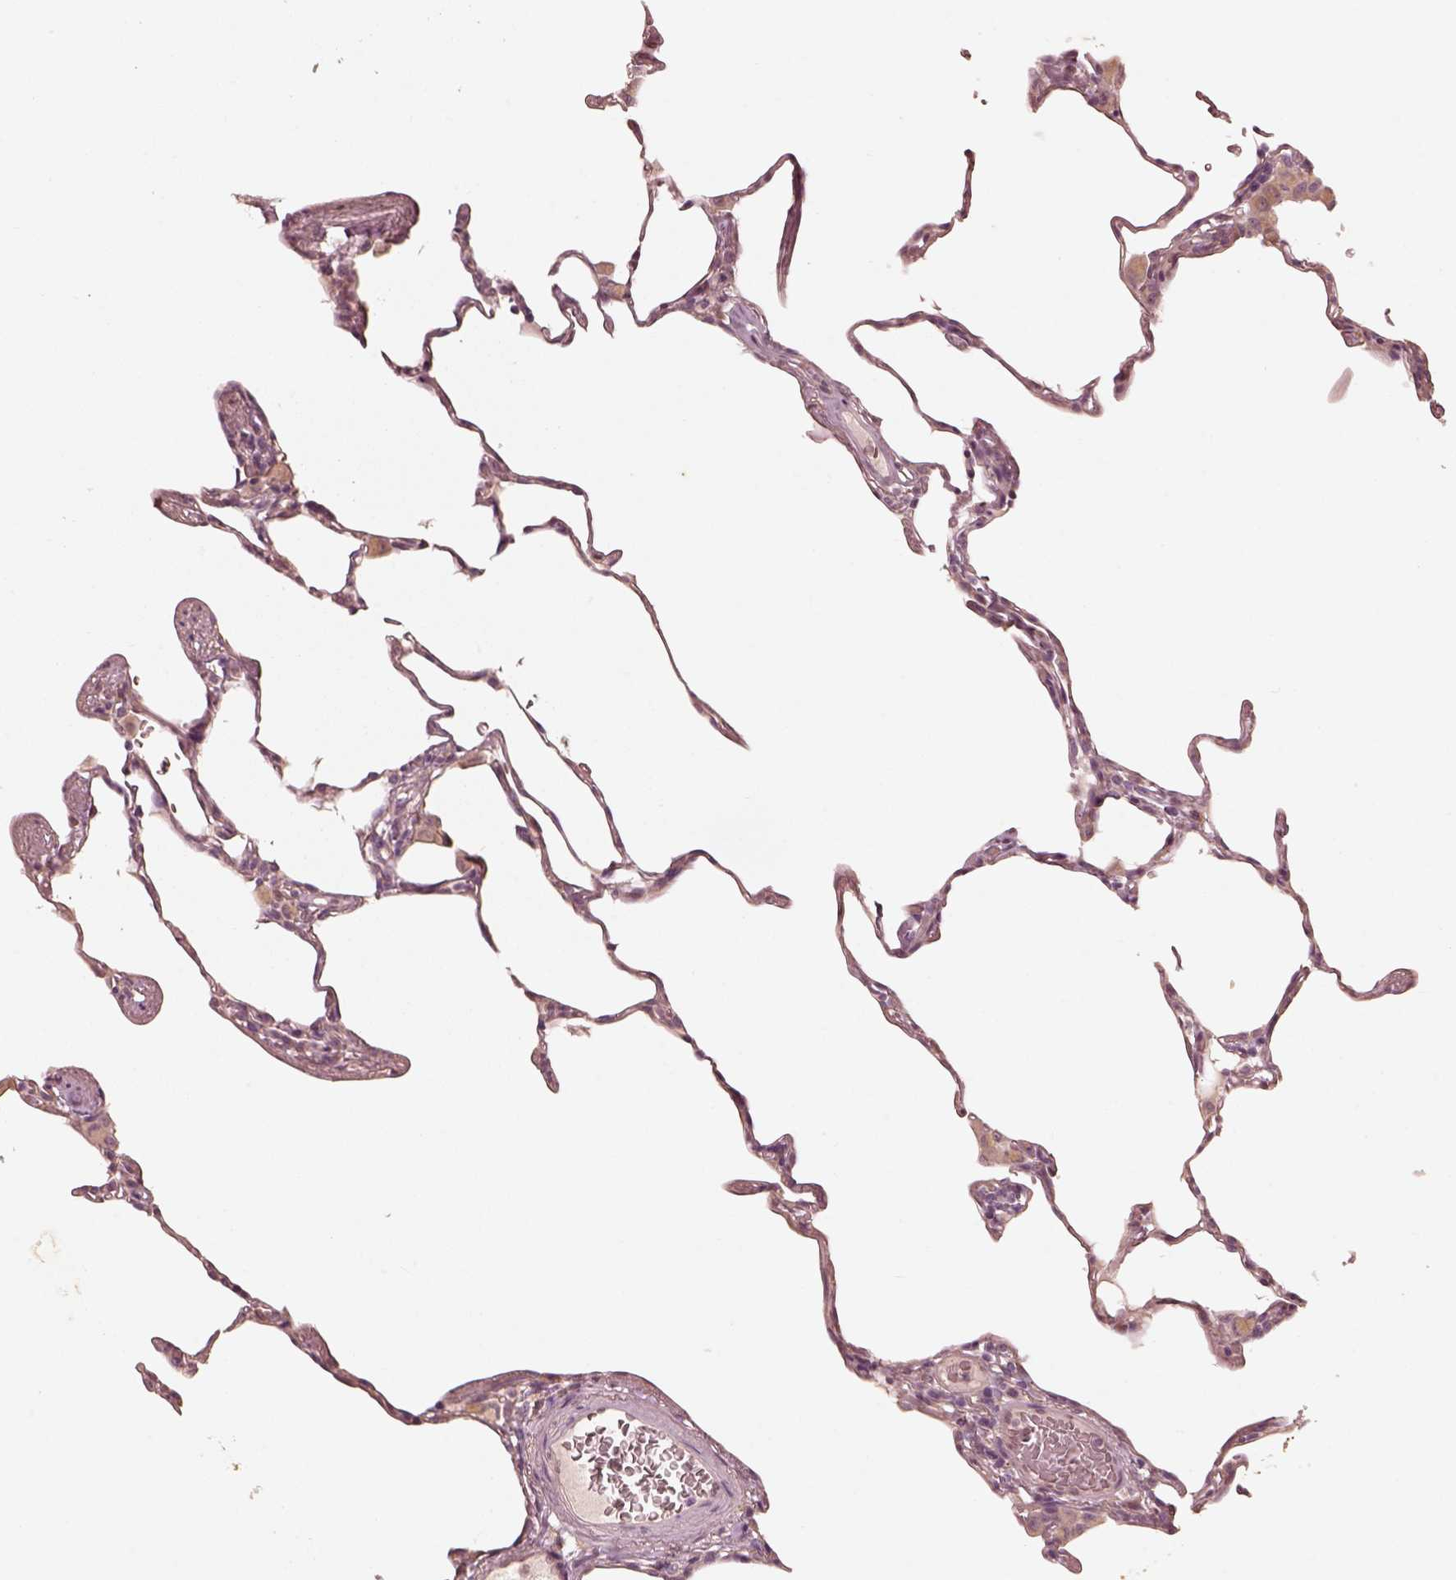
{"staining": {"intensity": "moderate", "quantity": "<25%", "location": "cytoplasmic/membranous"}, "tissue": "lung", "cell_type": "Alveolar cells", "image_type": "normal", "snomed": [{"axis": "morphology", "description": "Normal tissue, NOS"}, {"axis": "topography", "description": "Lung"}], "caption": "Immunohistochemistry photomicrograph of unremarkable lung: lung stained using IHC shows low levels of moderate protein expression localized specifically in the cytoplasmic/membranous of alveolar cells, appearing as a cytoplasmic/membranous brown color.", "gene": "WLS", "patient": {"sex": "female", "age": 57}}